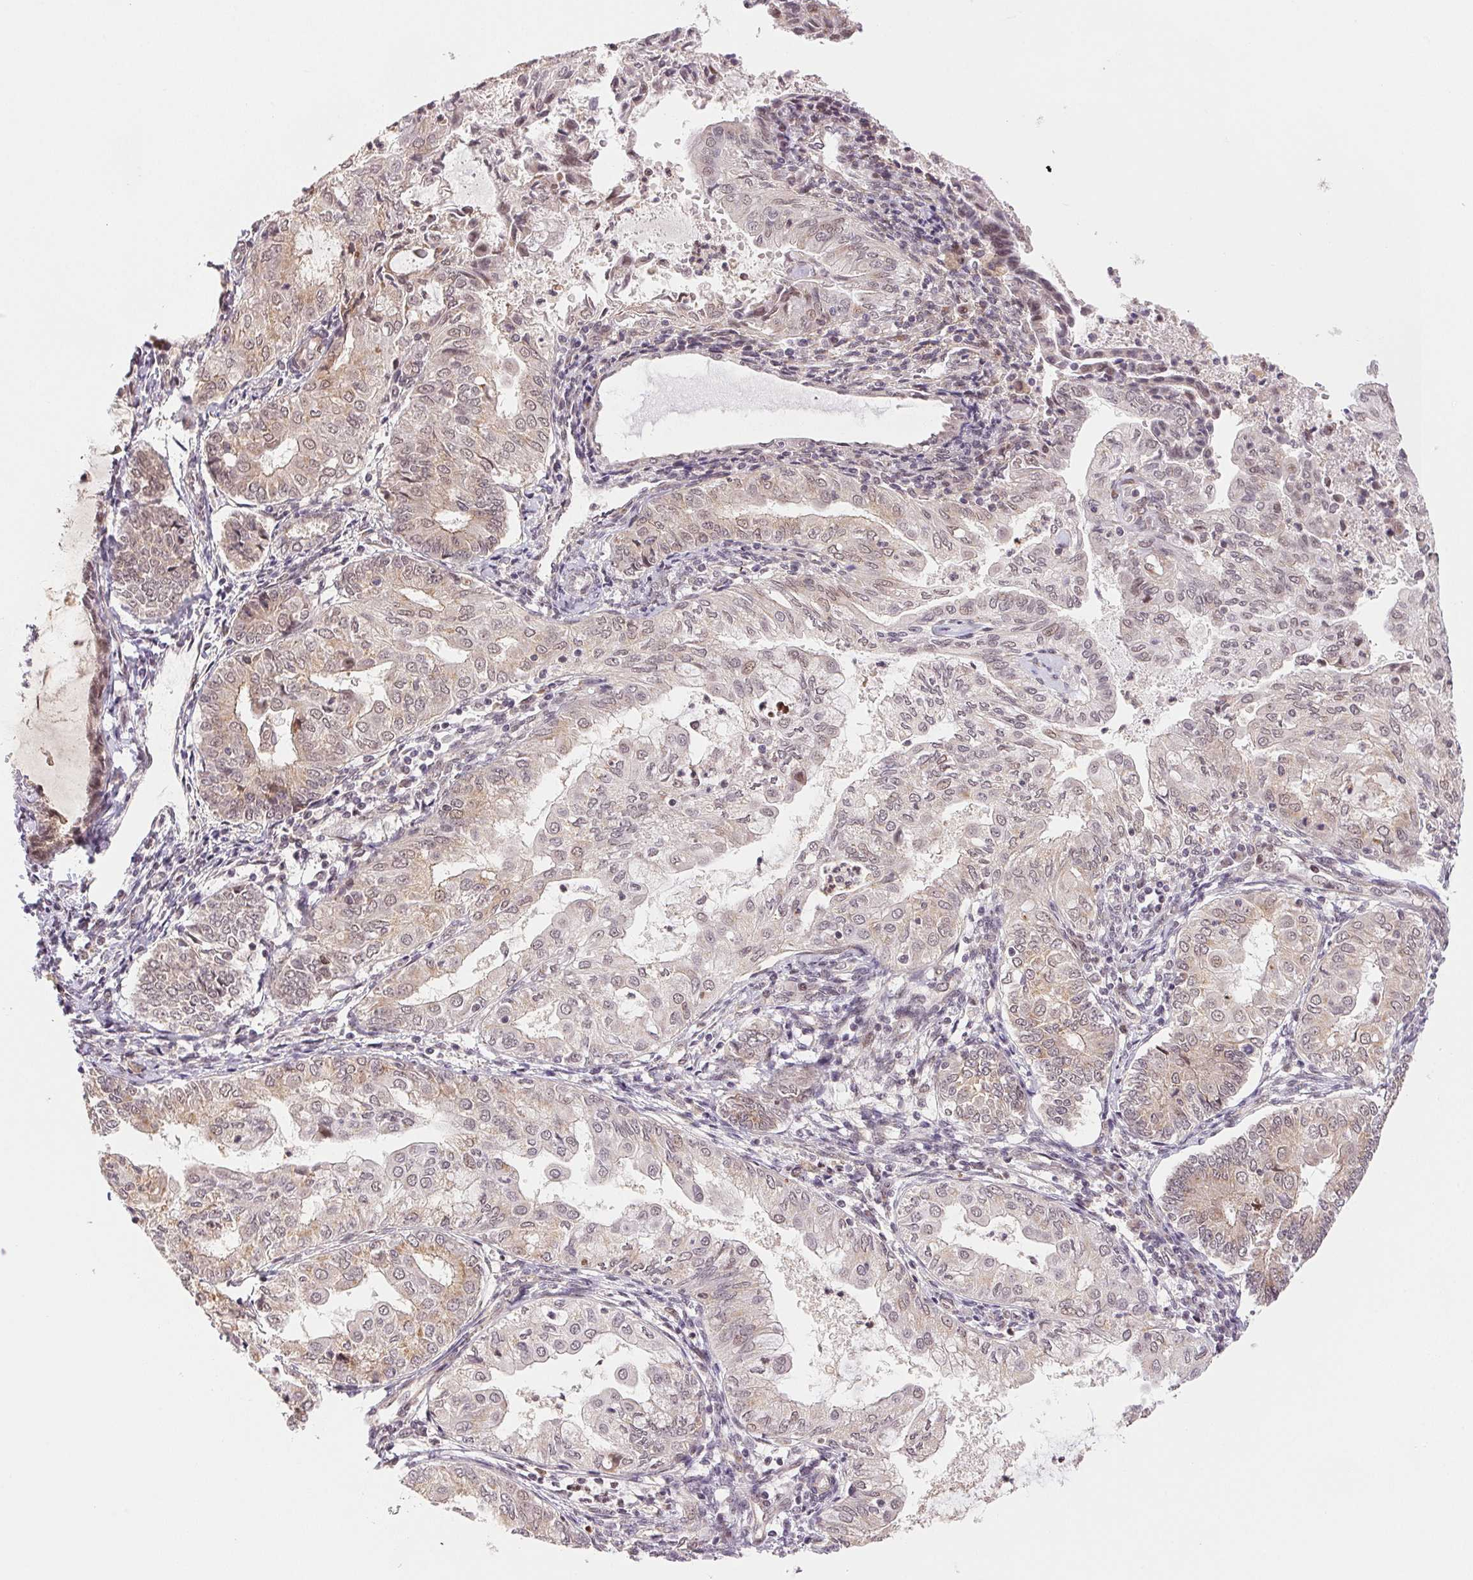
{"staining": {"intensity": "weak", "quantity": "25%-75%", "location": "cytoplasmic/membranous"}, "tissue": "endometrial cancer", "cell_type": "Tumor cells", "image_type": "cancer", "snomed": [{"axis": "morphology", "description": "Adenocarcinoma, NOS"}, {"axis": "topography", "description": "Endometrium"}], "caption": "Adenocarcinoma (endometrial) stained for a protein exhibits weak cytoplasmic/membranous positivity in tumor cells. Ihc stains the protein in brown and the nuclei are stained blue.", "gene": "GRHL3", "patient": {"sex": "female", "age": 68}}